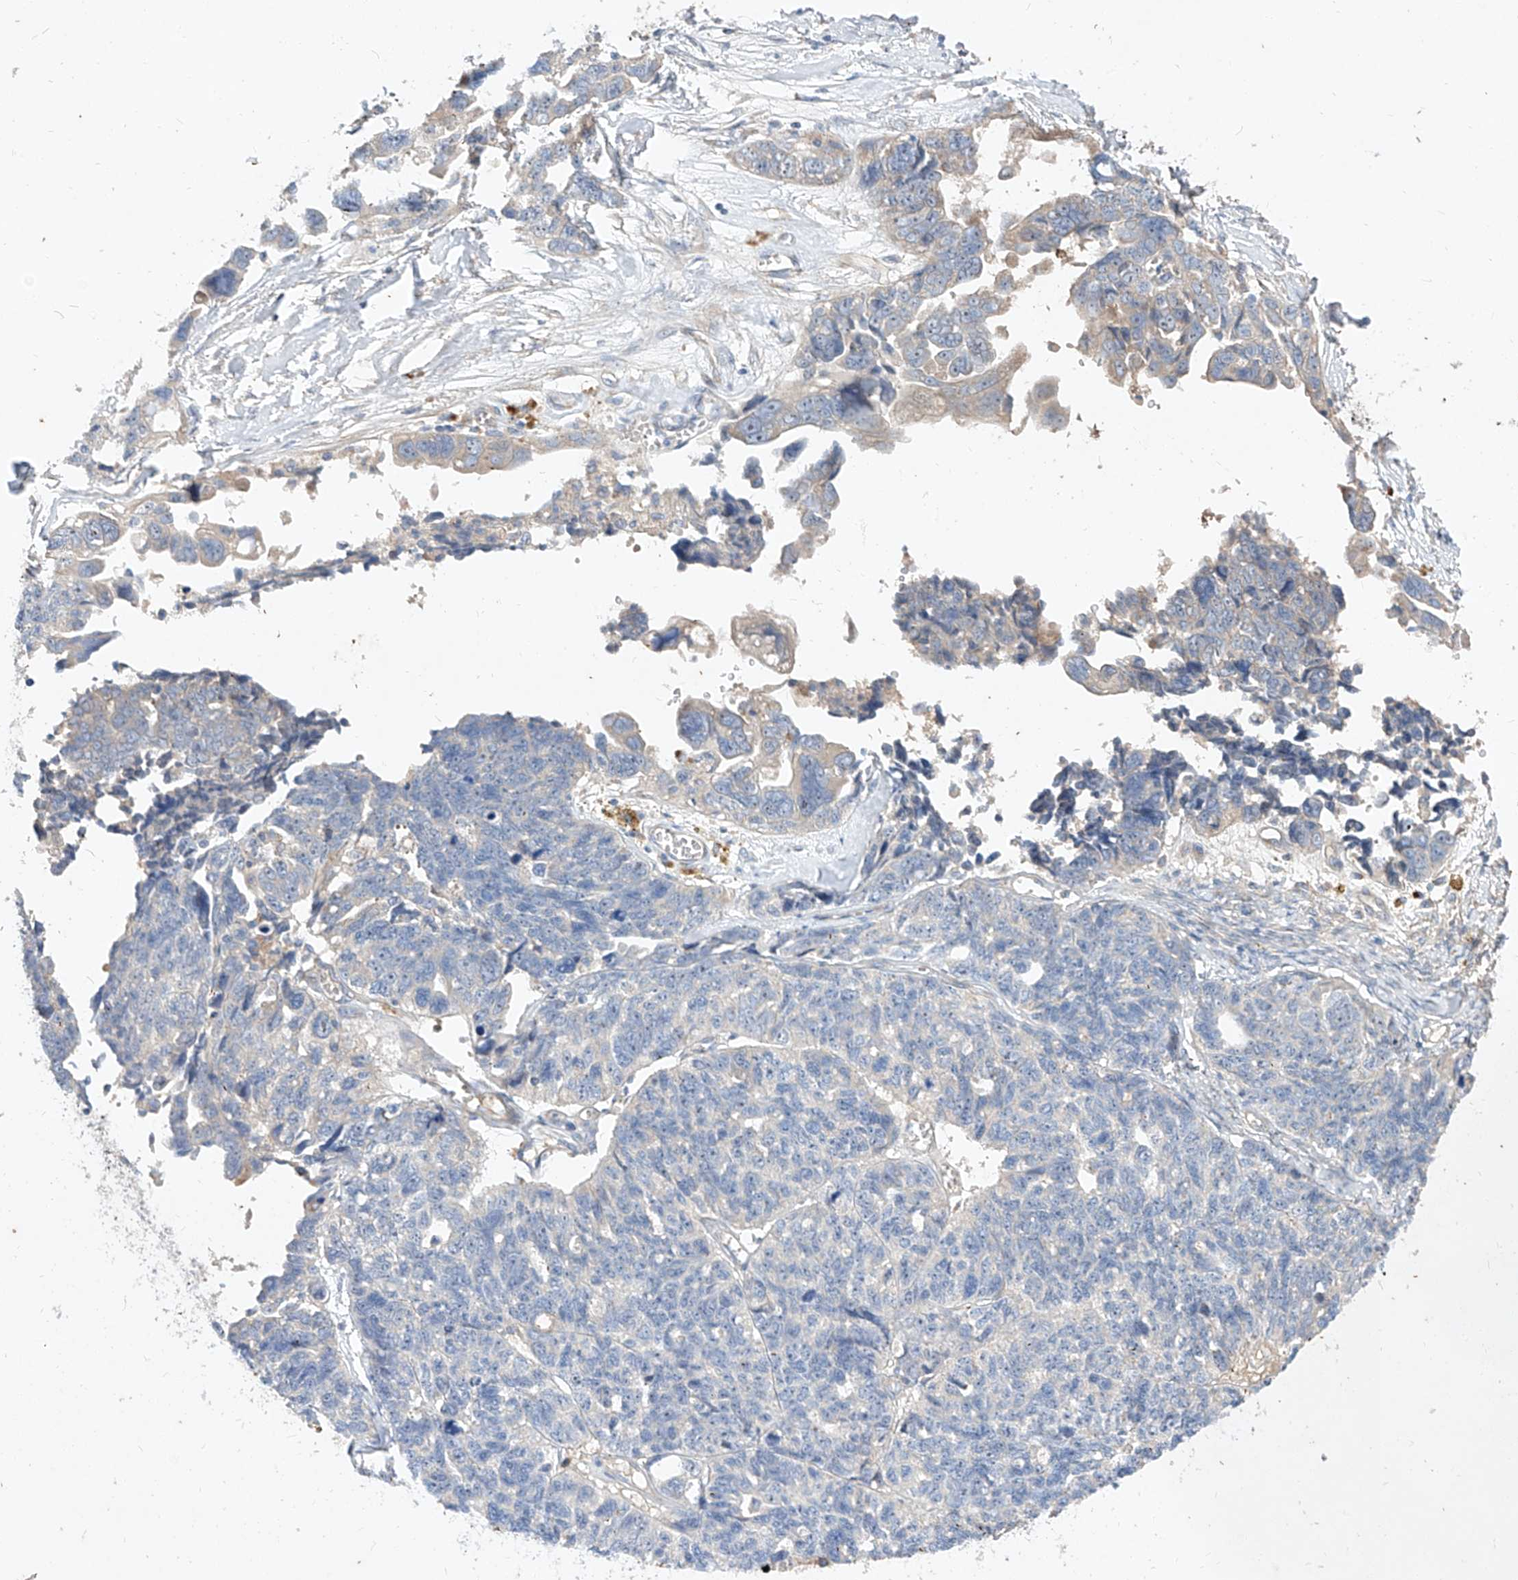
{"staining": {"intensity": "negative", "quantity": "none", "location": "none"}, "tissue": "ovarian cancer", "cell_type": "Tumor cells", "image_type": "cancer", "snomed": [{"axis": "morphology", "description": "Cystadenocarcinoma, serous, NOS"}, {"axis": "topography", "description": "Ovary"}], "caption": "This is an IHC micrograph of ovarian serous cystadenocarcinoma. There is no expression in tumor cells.", "gene": "DIRAS3", "patient": {"sex": "female", "age": 79}}